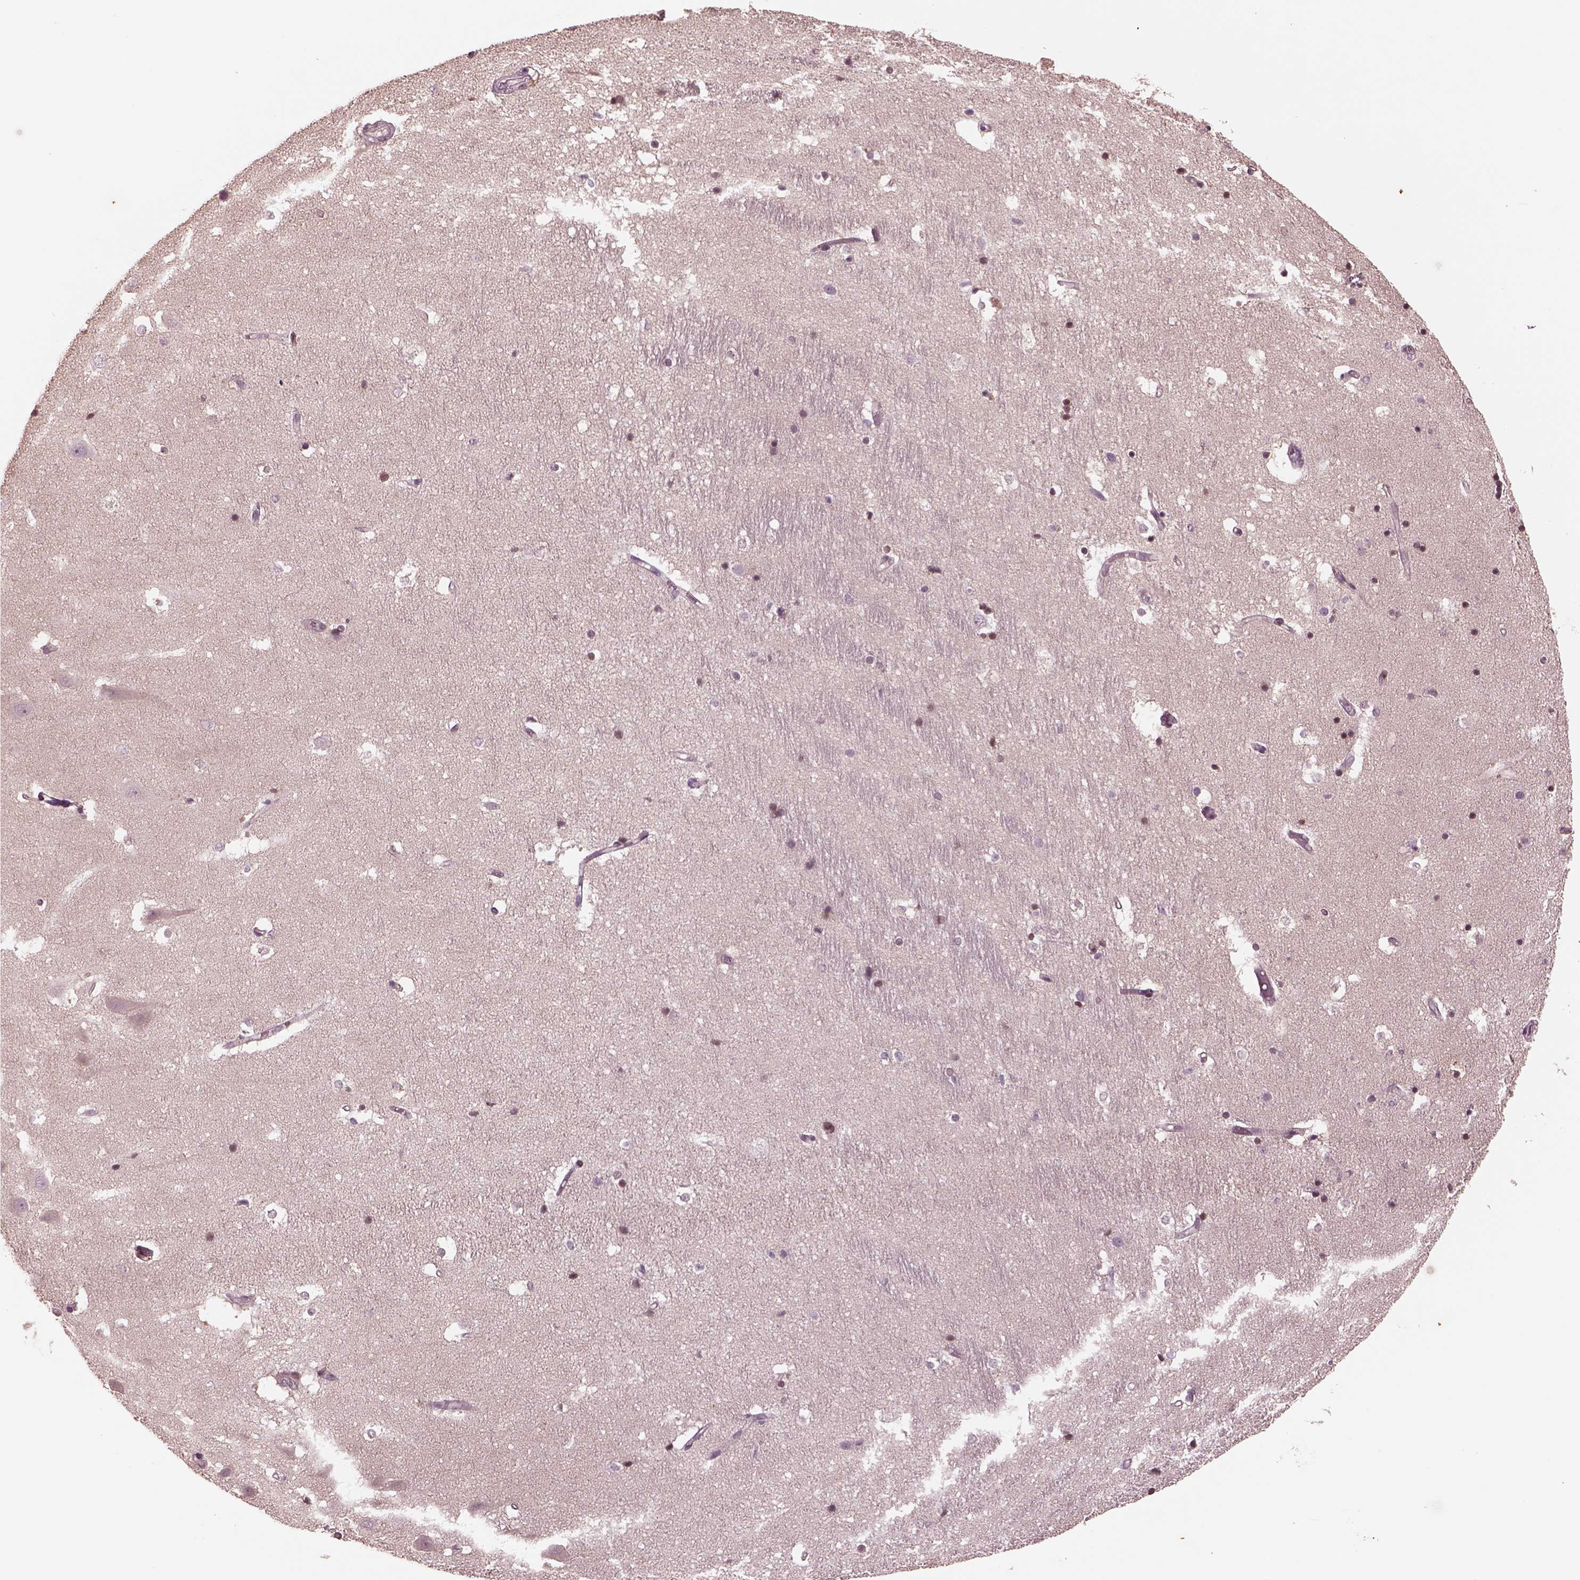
{"staining": {"intensity": "weak", "quantity": "<25%", "location": "cytoplasmic/membranous"}, "tissue": "hippocampus", "cell_type": "Glial cells", "image_type": "normal", "snomed": [{"axis": "morphology", "description": "Normal tissue, NOS"}, {"axis": "topography", "description": "Hippocampus"}], "caption": "This is a histopathology image of immunohistochemistry staining of normal hippocampus, which shows no expression in glial cells.", "gene": "PTX4", "patient": {"sex": "male", "age": 44}}